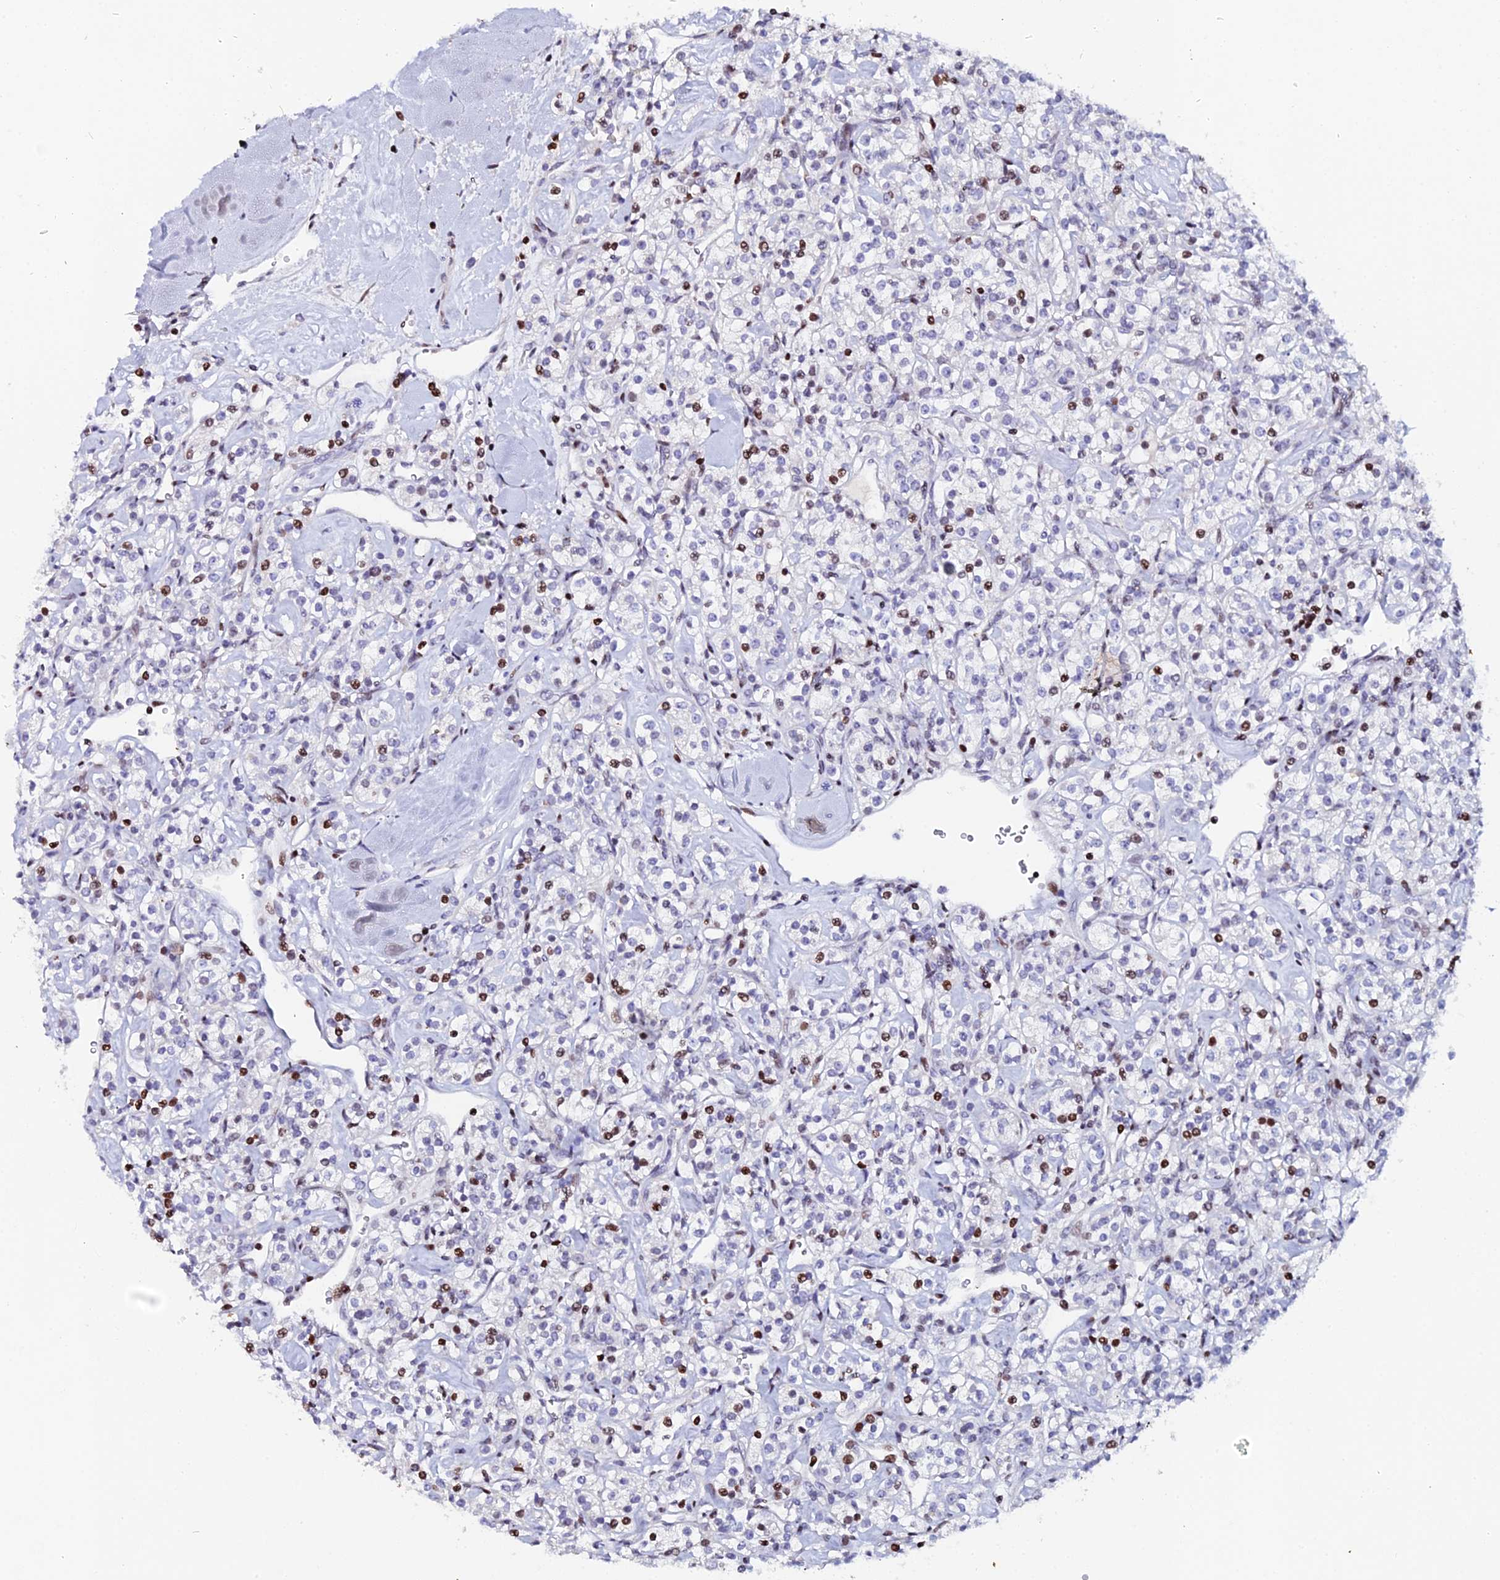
{"staining": {"intensity": "moderate", "quantity": "25%-75%", "location": "nuclear"}, "tissue": "renal cancer", "cell_type": "Tumor cells", "image_type": "cancer", "snomed": [{"axis": "morphology", "description": "Adenocarcinoma, NOS"}, {"axis": "topography", "description": "Kidney"}], "caption": "This is a histology image of immunohistochemistry (IHC) staining of renal adenocarcinoma, which shows moderate positivity in the nuclear of tumor cells.", "gene": "MYNN", "patient": {"sex": "male", "age": 77}}